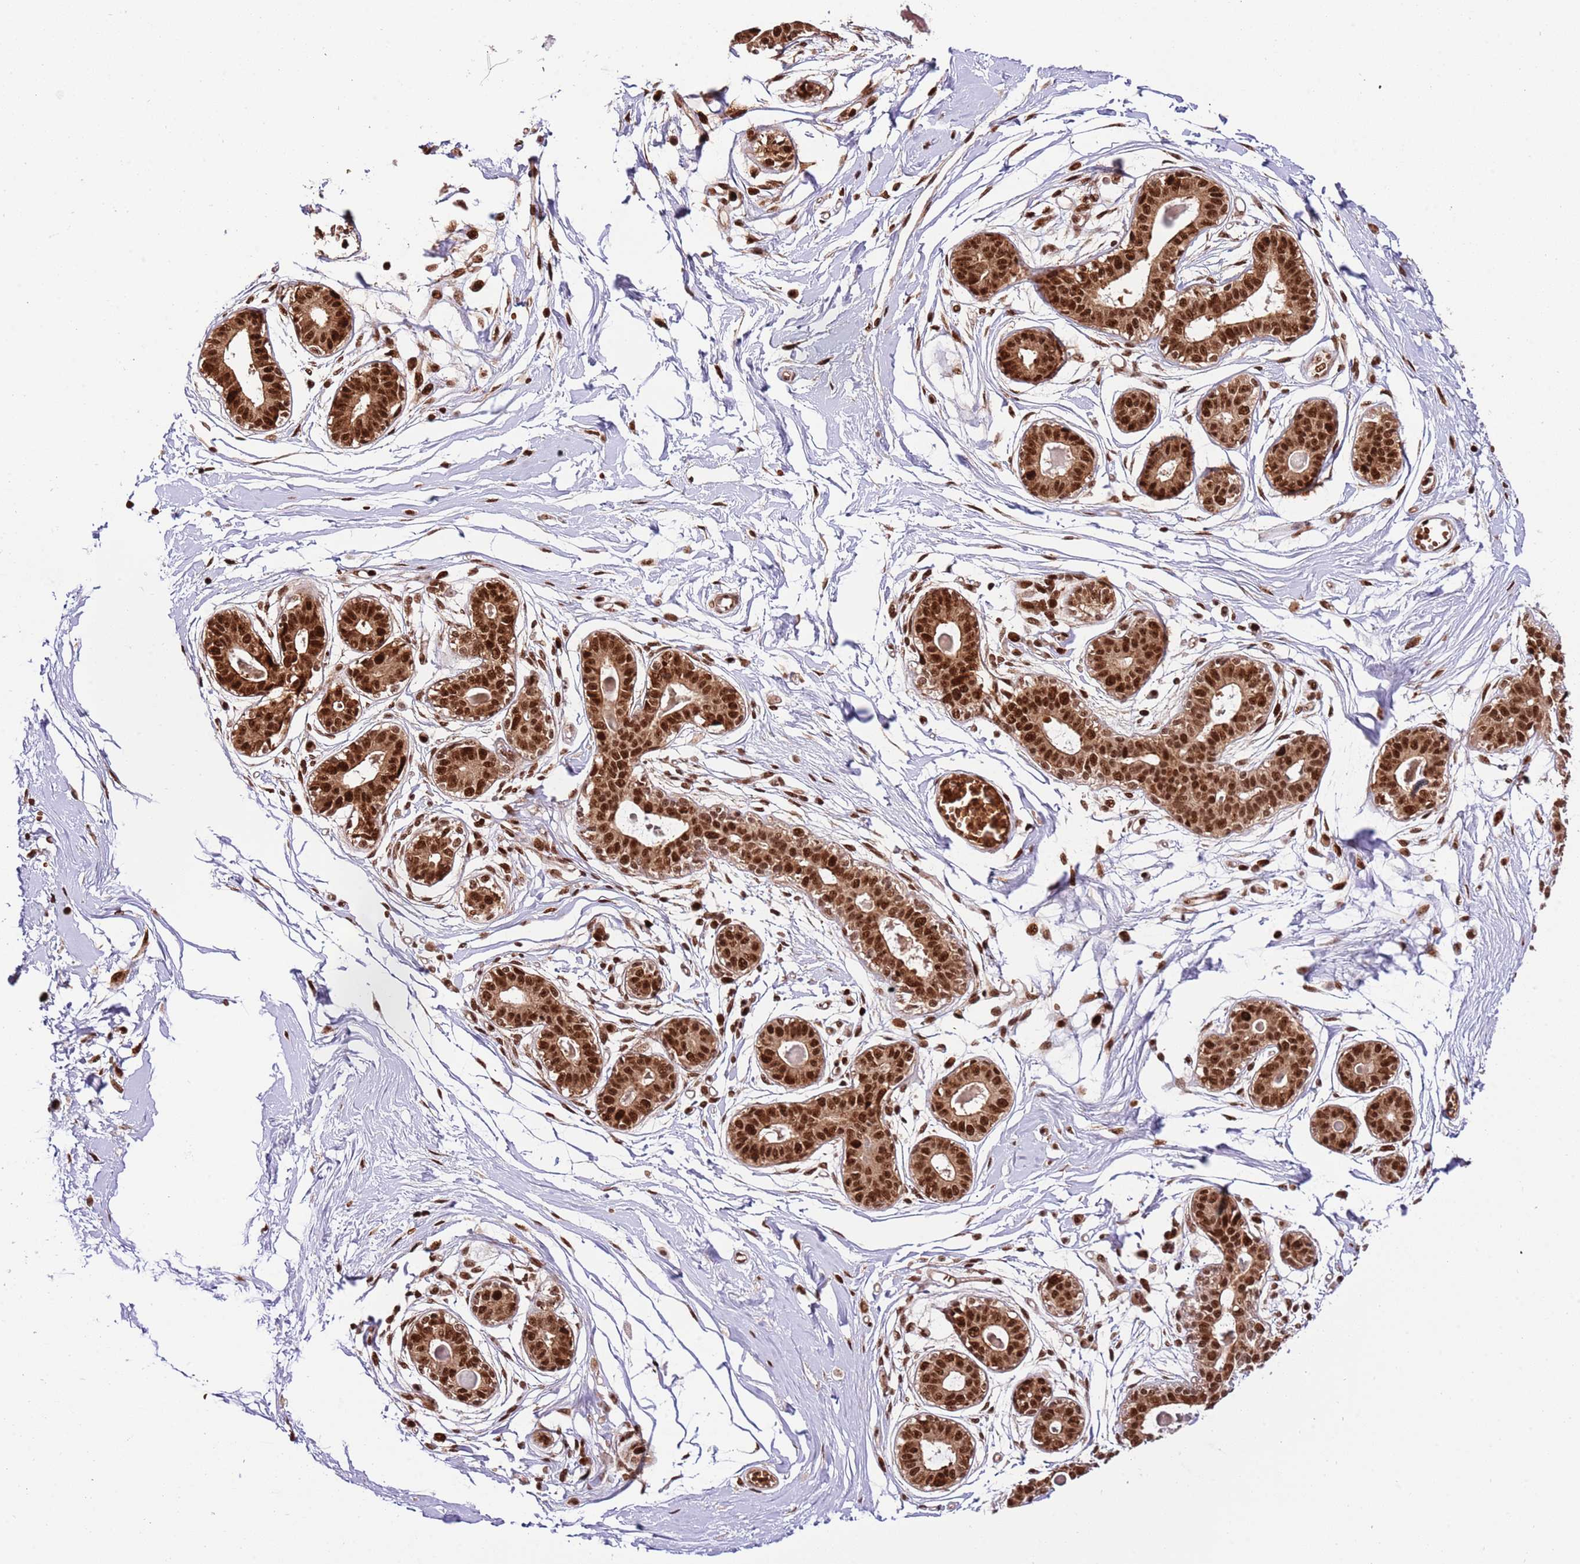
{"staining": {"intensity": "moderate", "quantity": ">75%", "location": "nuclear"}, "tissue": "breast", "cell_type": "Adipocytes", "image_type": "normal", "snomed": [{"axis": "morphology", "description": "Normal tissue, NOS"}, {"axis": "topography", "description": "Breast"}], "caption": "Protein expression analysis of unremarkable human breast reveals moderate nuclear staining in approximately >75% of adipocytes. (Stains: DAB in brown, nuclei in blue, Microscopy: brightfield microscopy at high magnification).", "gene": "RIF1", "patient": {"sex": "female", "age": 45}}